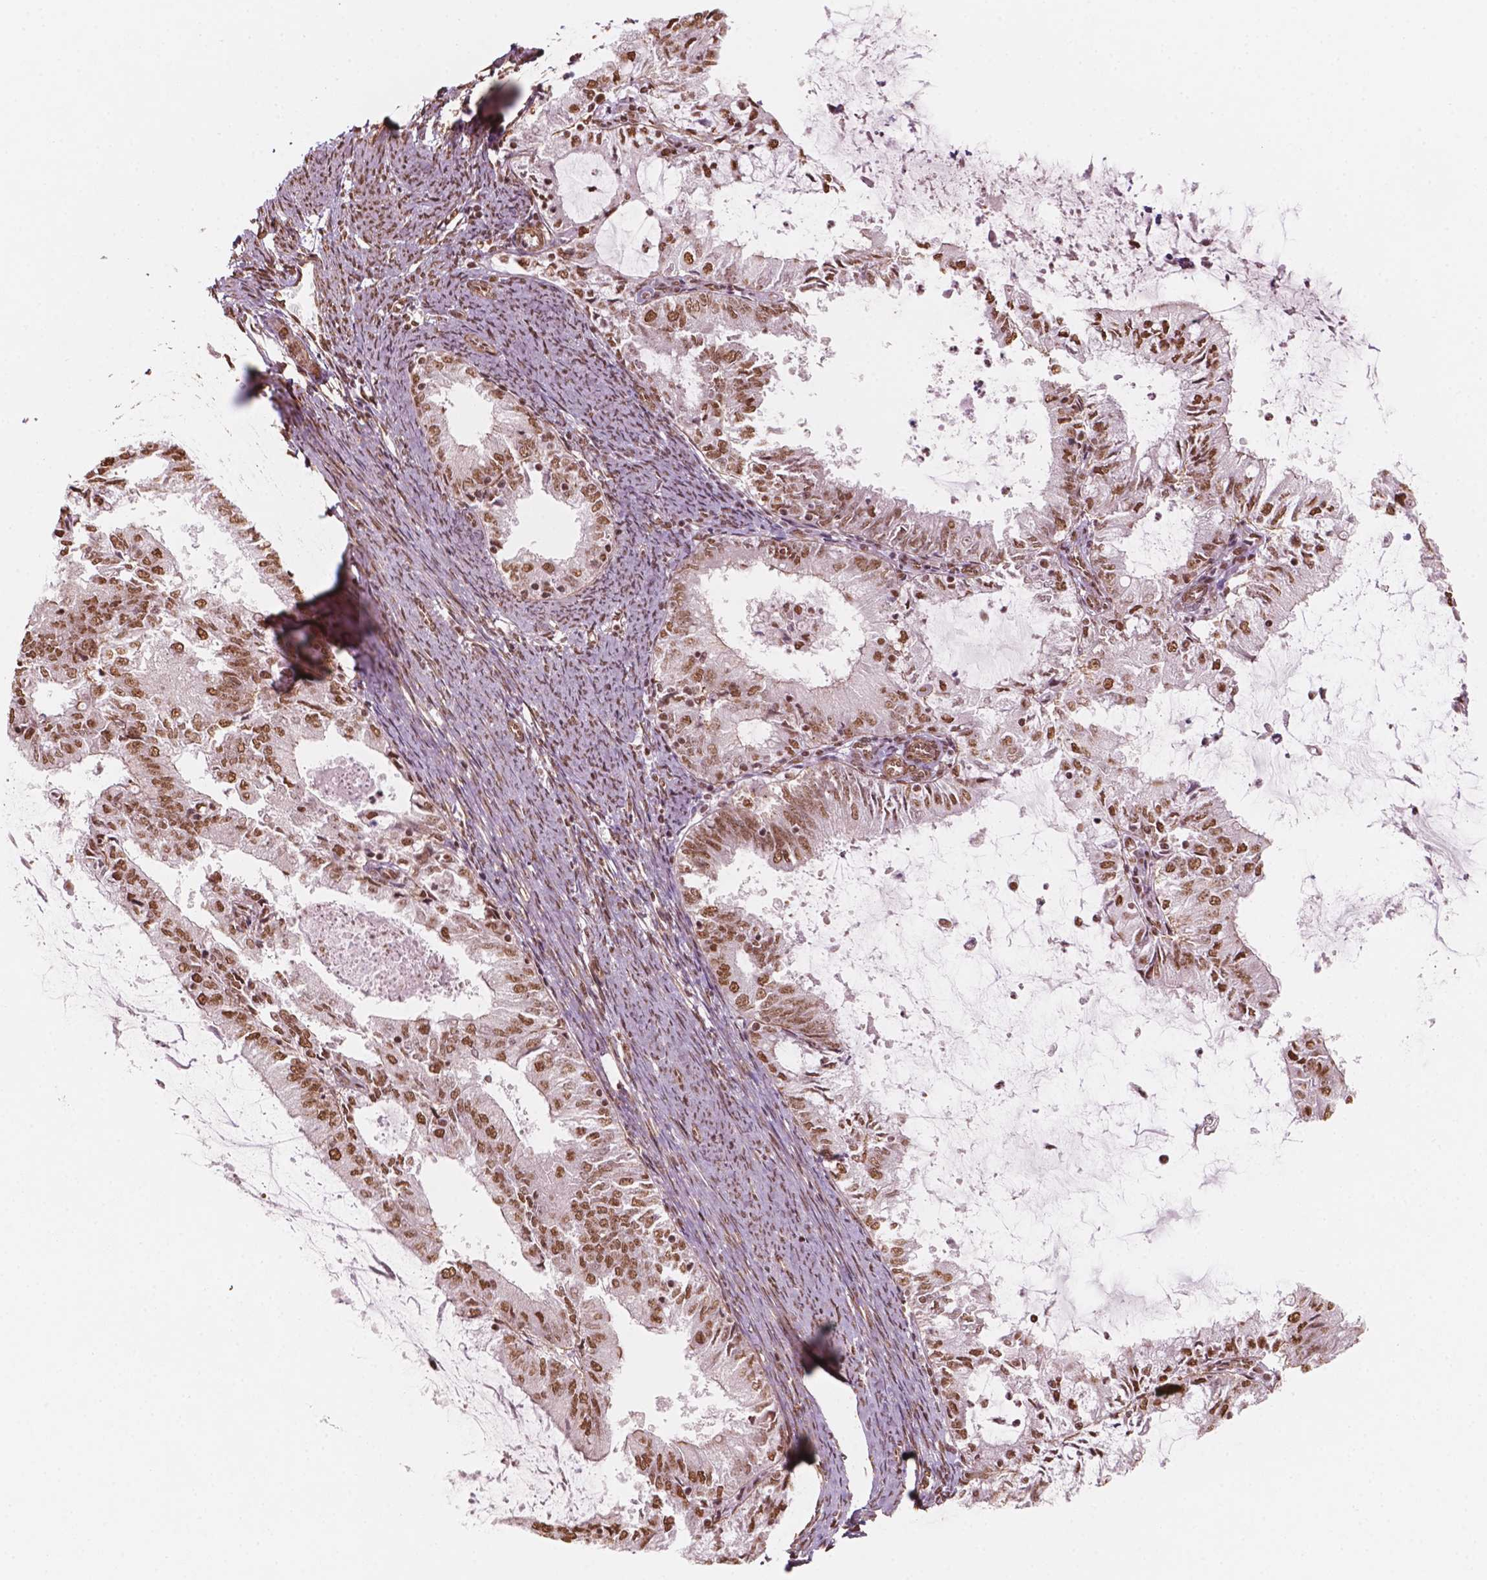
{"staining": {"intensity": "moderate", "quantity": ">75%", "location": "nuclear"}, "tissue": "endometrial cancer", "cell_type": "Tumor cells", "image_type": "cancer", "snomed": [{"axis": "morphology", "description": "Adenocarcinoma, NOS"}, {"axis": "topography", "description": "Endometrium"}], "caption": "DAB (3,3'-diaminobenzidine) immunohistochemical staining of human adenocarcinoma (endometrial) shows moderate nuclear protein positivity in approximately >75% of tumor cells.", "gene": "GTF3C5", "patient": {"sex": "female", "age": 57}}